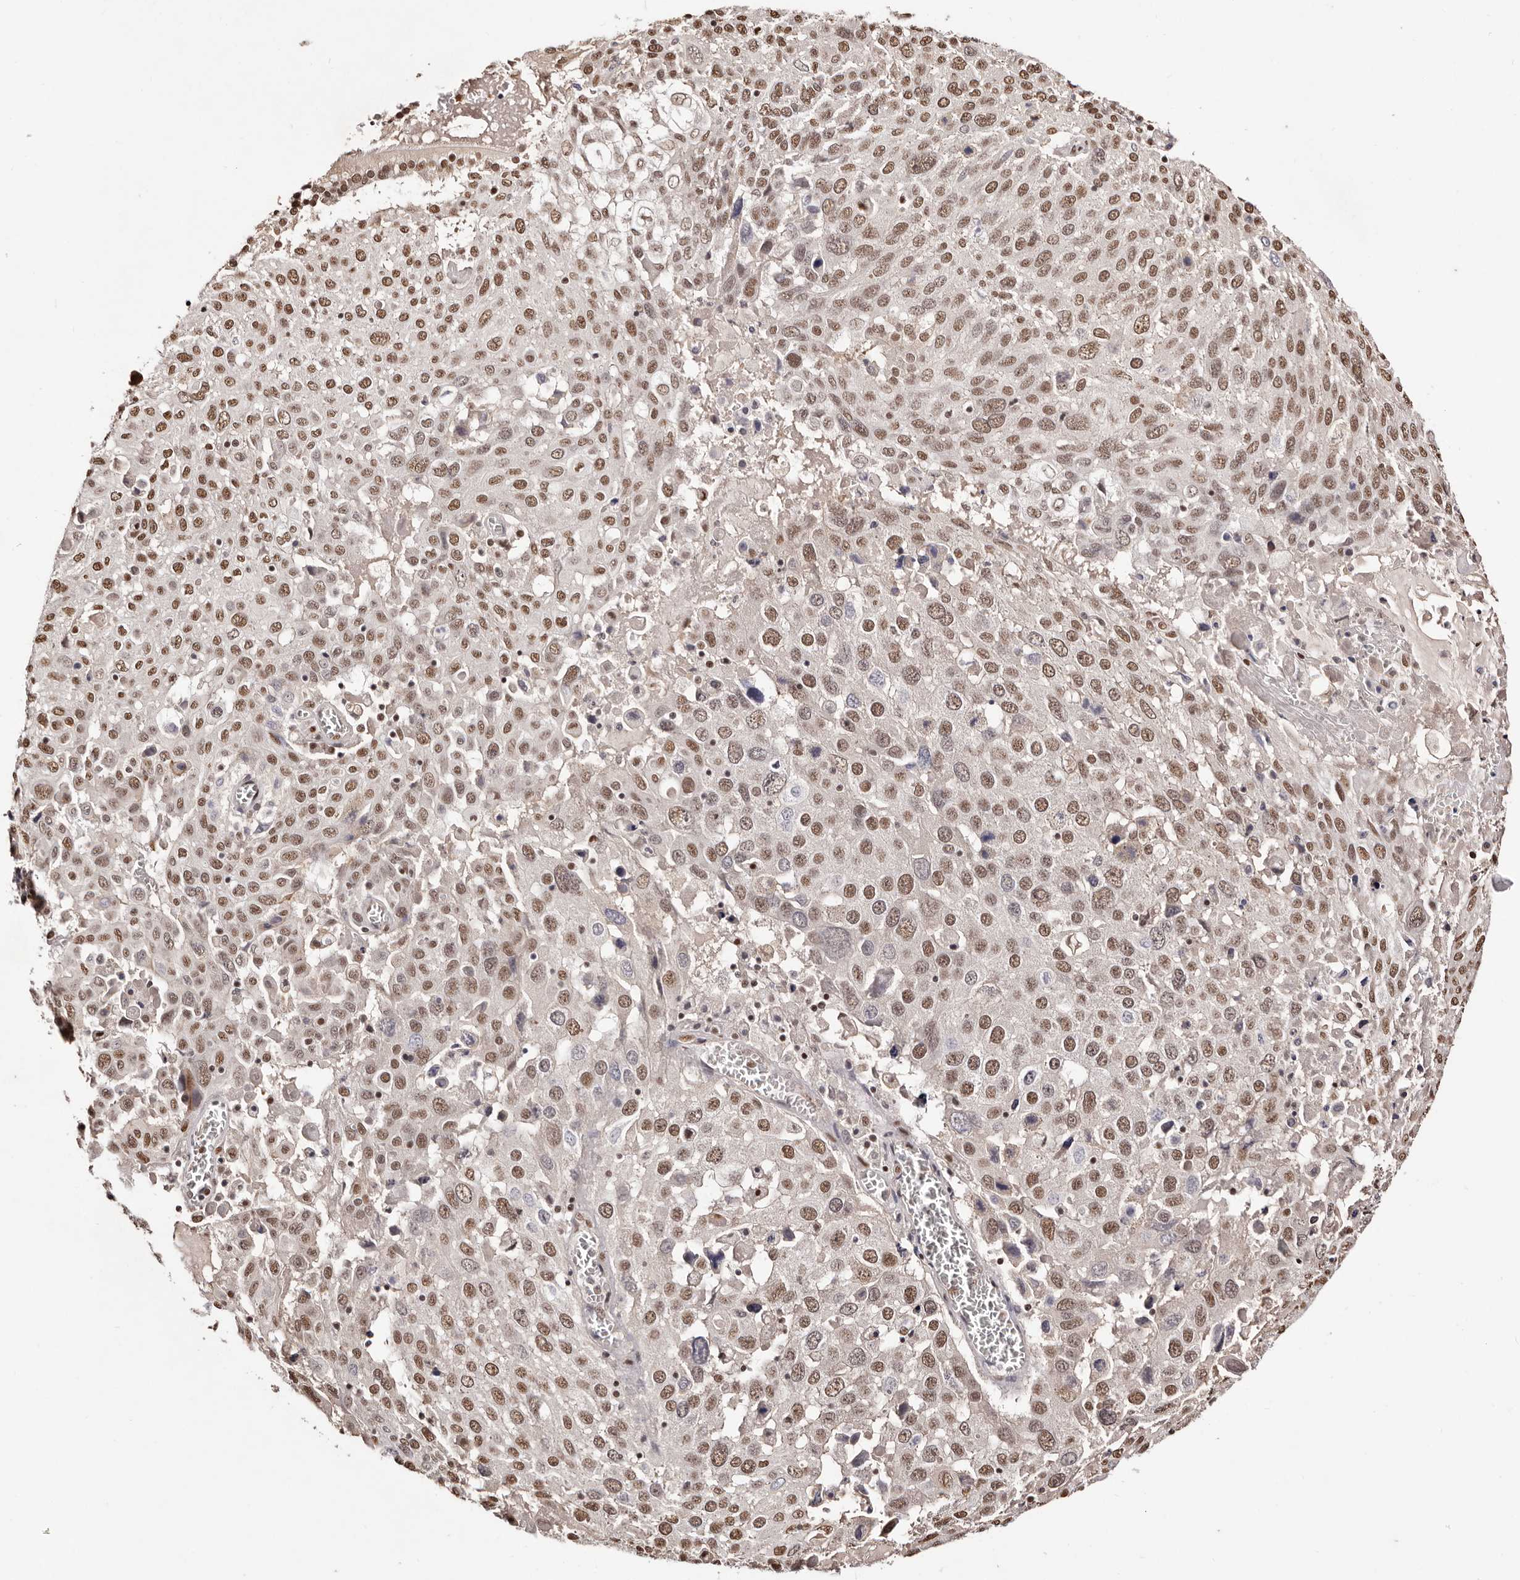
{"staining": {"intensity": "moderate", "quantity": ">75%", "location": "nuclear"}, "tissue": "lung cancer", "cell_type": "Tumor cells", "image_type": "cancer", "snomed": [{"axis": "morphology", "description": "Squamous cell carcinoma, NOS"}, {"axis": "topography", "description": "Lung"}], "caption": "This image exhibits lung cancer stained with immunohistochemistry (IHC) to label a protein in brown. The nuclear of tumor cells show moderate positivity for the protein. Nuclei are counter-stained blue.", "gene": "BICRAL", "patient": {"sex": "male", "age": 65}}